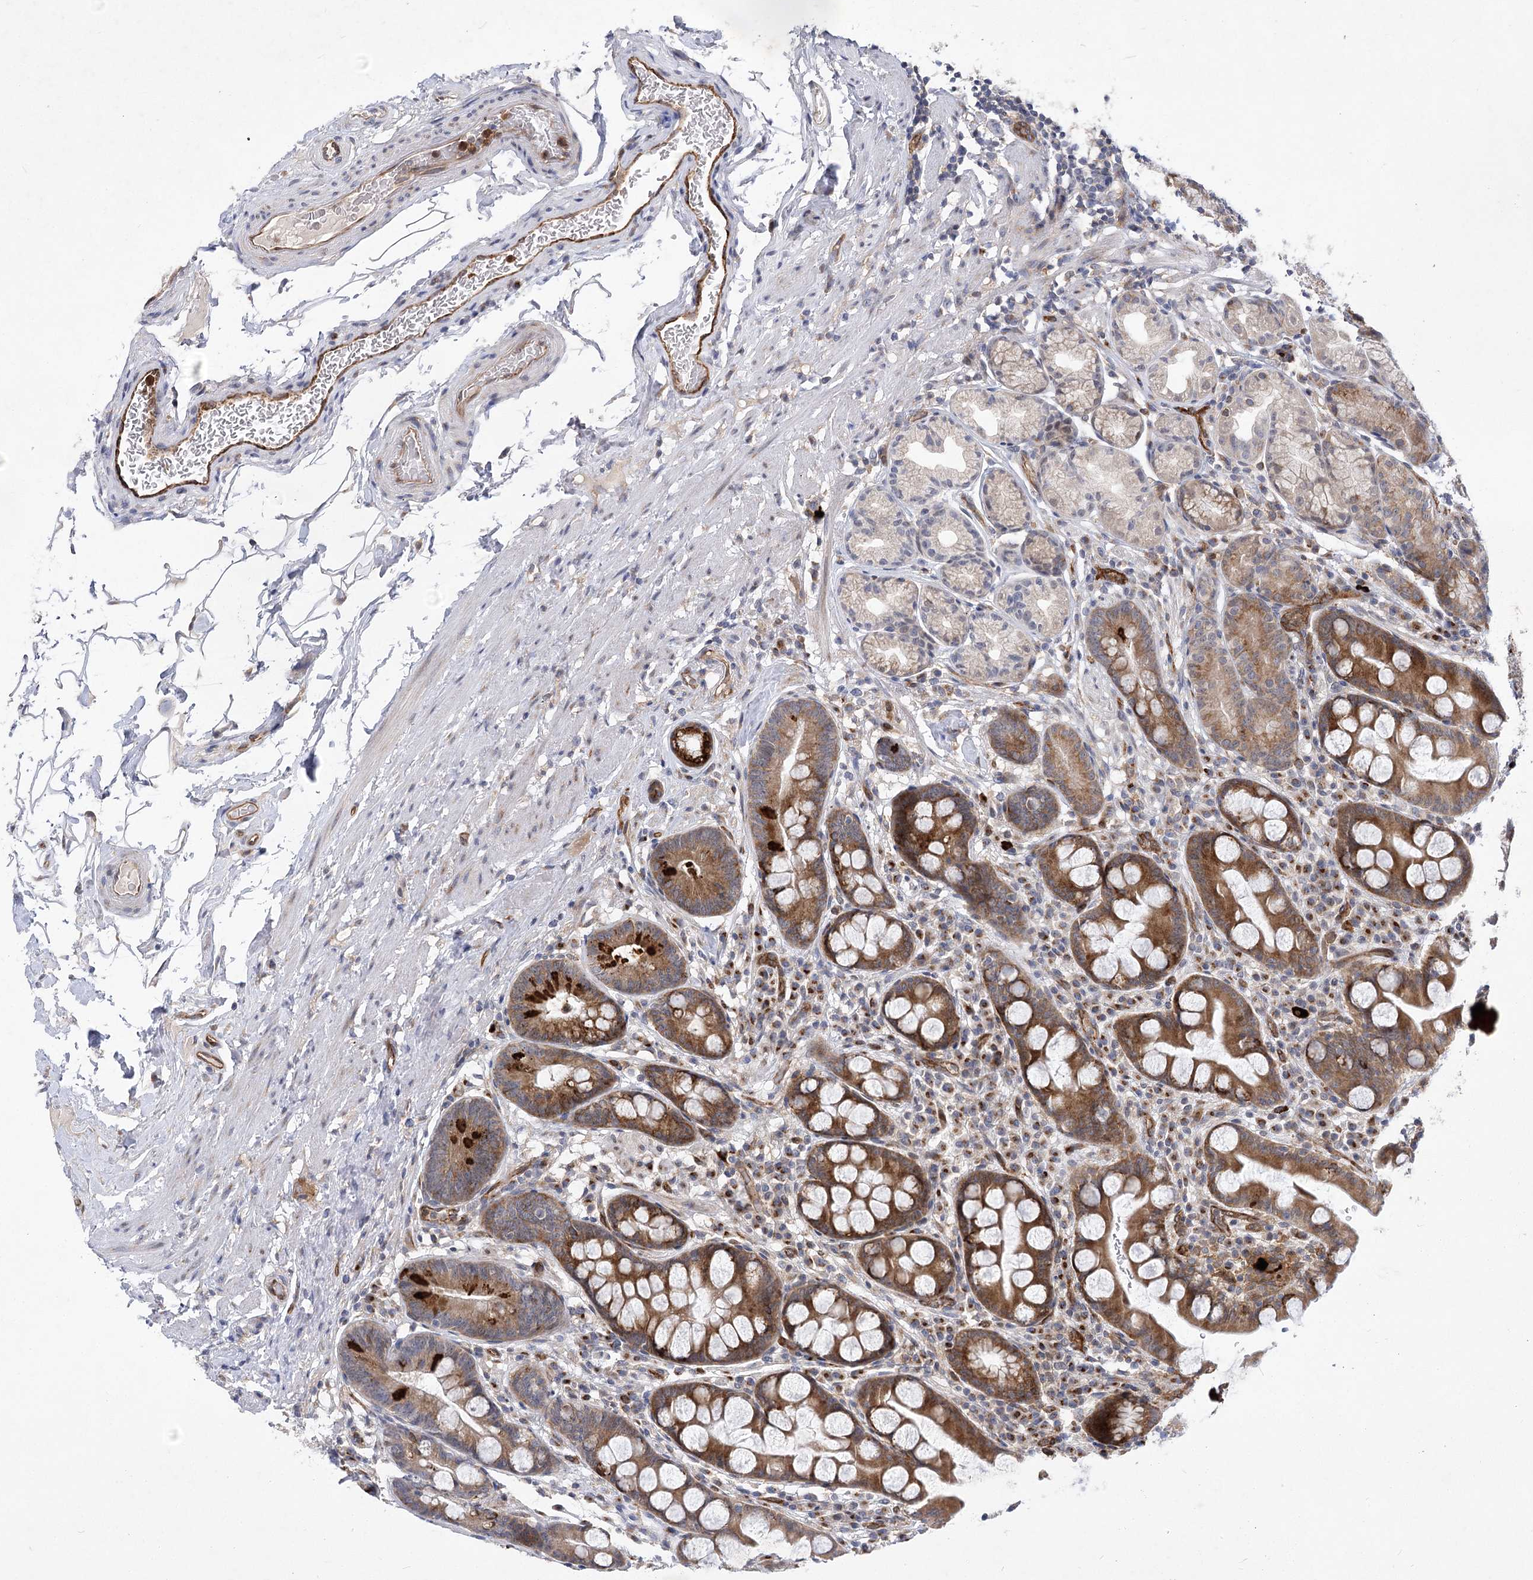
{"staining": {"intensity": "moderate", "quantity": "25%-75%", "location": "cytoplasmic/membranous"}, "tissue": "stomach", "cell_type": "Glandular cells", "image_type": "normal", "snomed": [{"axis": "morphology", "description": "Normal tissue, NOS"}, {"axis": "topography", "description": "Stomach, lower"}], "caption": "Stomach stained with a brown dye shows moderate cytoplasmic/membranous positive positivity in about 25%-75% of glandular cells.", "gene": "ARHGAP31", "patient": {"sex": "male", "age": 52}}